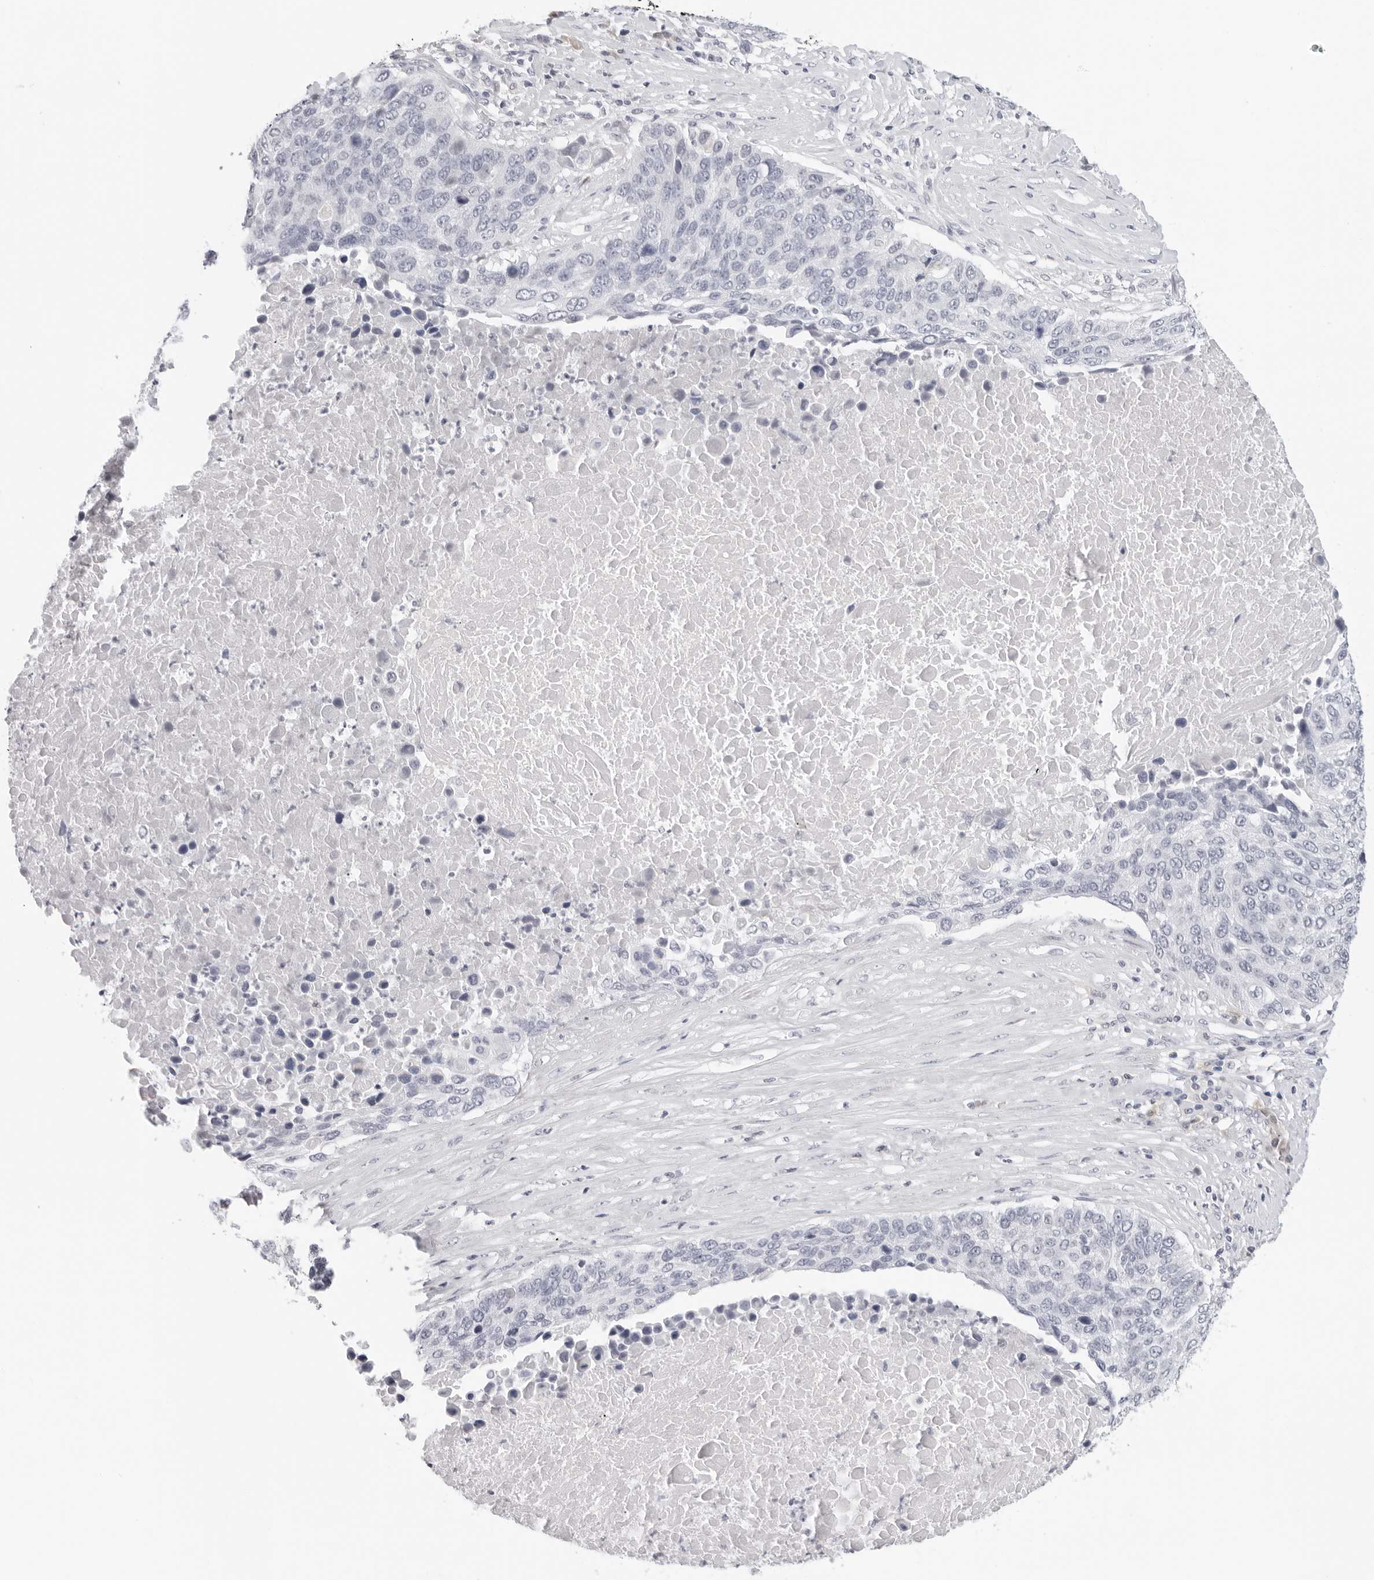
{"staining": {"intensity": "negative", "quantity": "none", "location": "none"}, "tissue": "lung cancer", "cell_type": "Tumor cells", "image_type": "cancer", "snomed": [{"axis": "morphology", "description": "Squamous cell carcinoma, NOS"}, {"axis": "topography", "description": "Lung"}], "caption": "Immunohistochemical staining of human lung cancer shows no significant positivity in tumor cells.", "gene": "EDN2", "patient": {"sex": "male", "age": 66}}